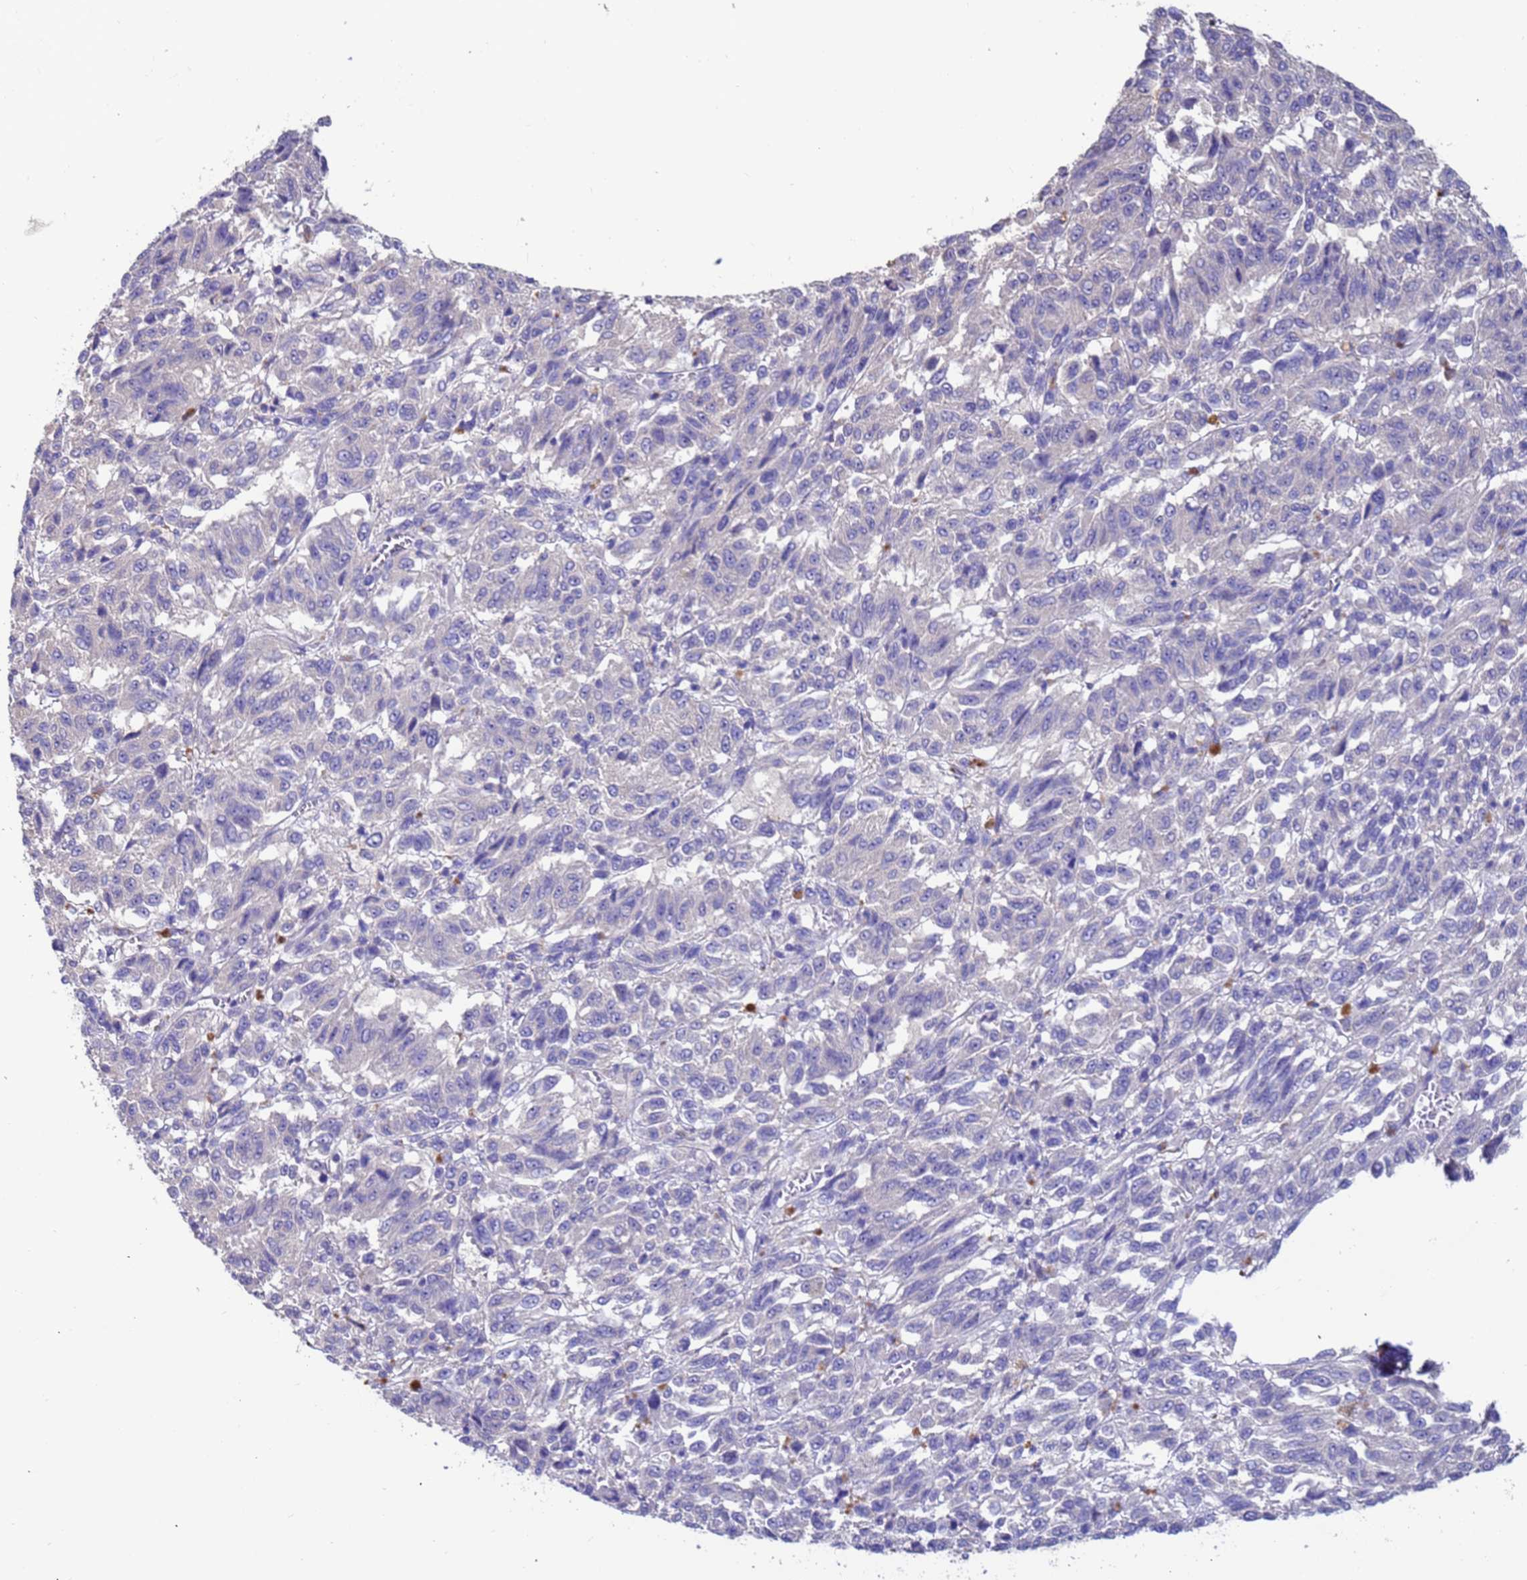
{"staining": {"intensity": "negative", "quantity": "none", "location": "none"}, "tissue": "melanoma", "cell_type": "Tumor cells", "image_type": "cancer", "snomed": [{"axis": "morphology", "description": "Malignant melanoma, Metastatic site"}, {"axis": "topography", "description": "Lung"}], "caption": "This is a micrograph of immunohistochemistry staining of melanoma, which shows no positivity in tumor cells.", "gene": "SRL", "patient": {"sex": "male", "age": 64}}